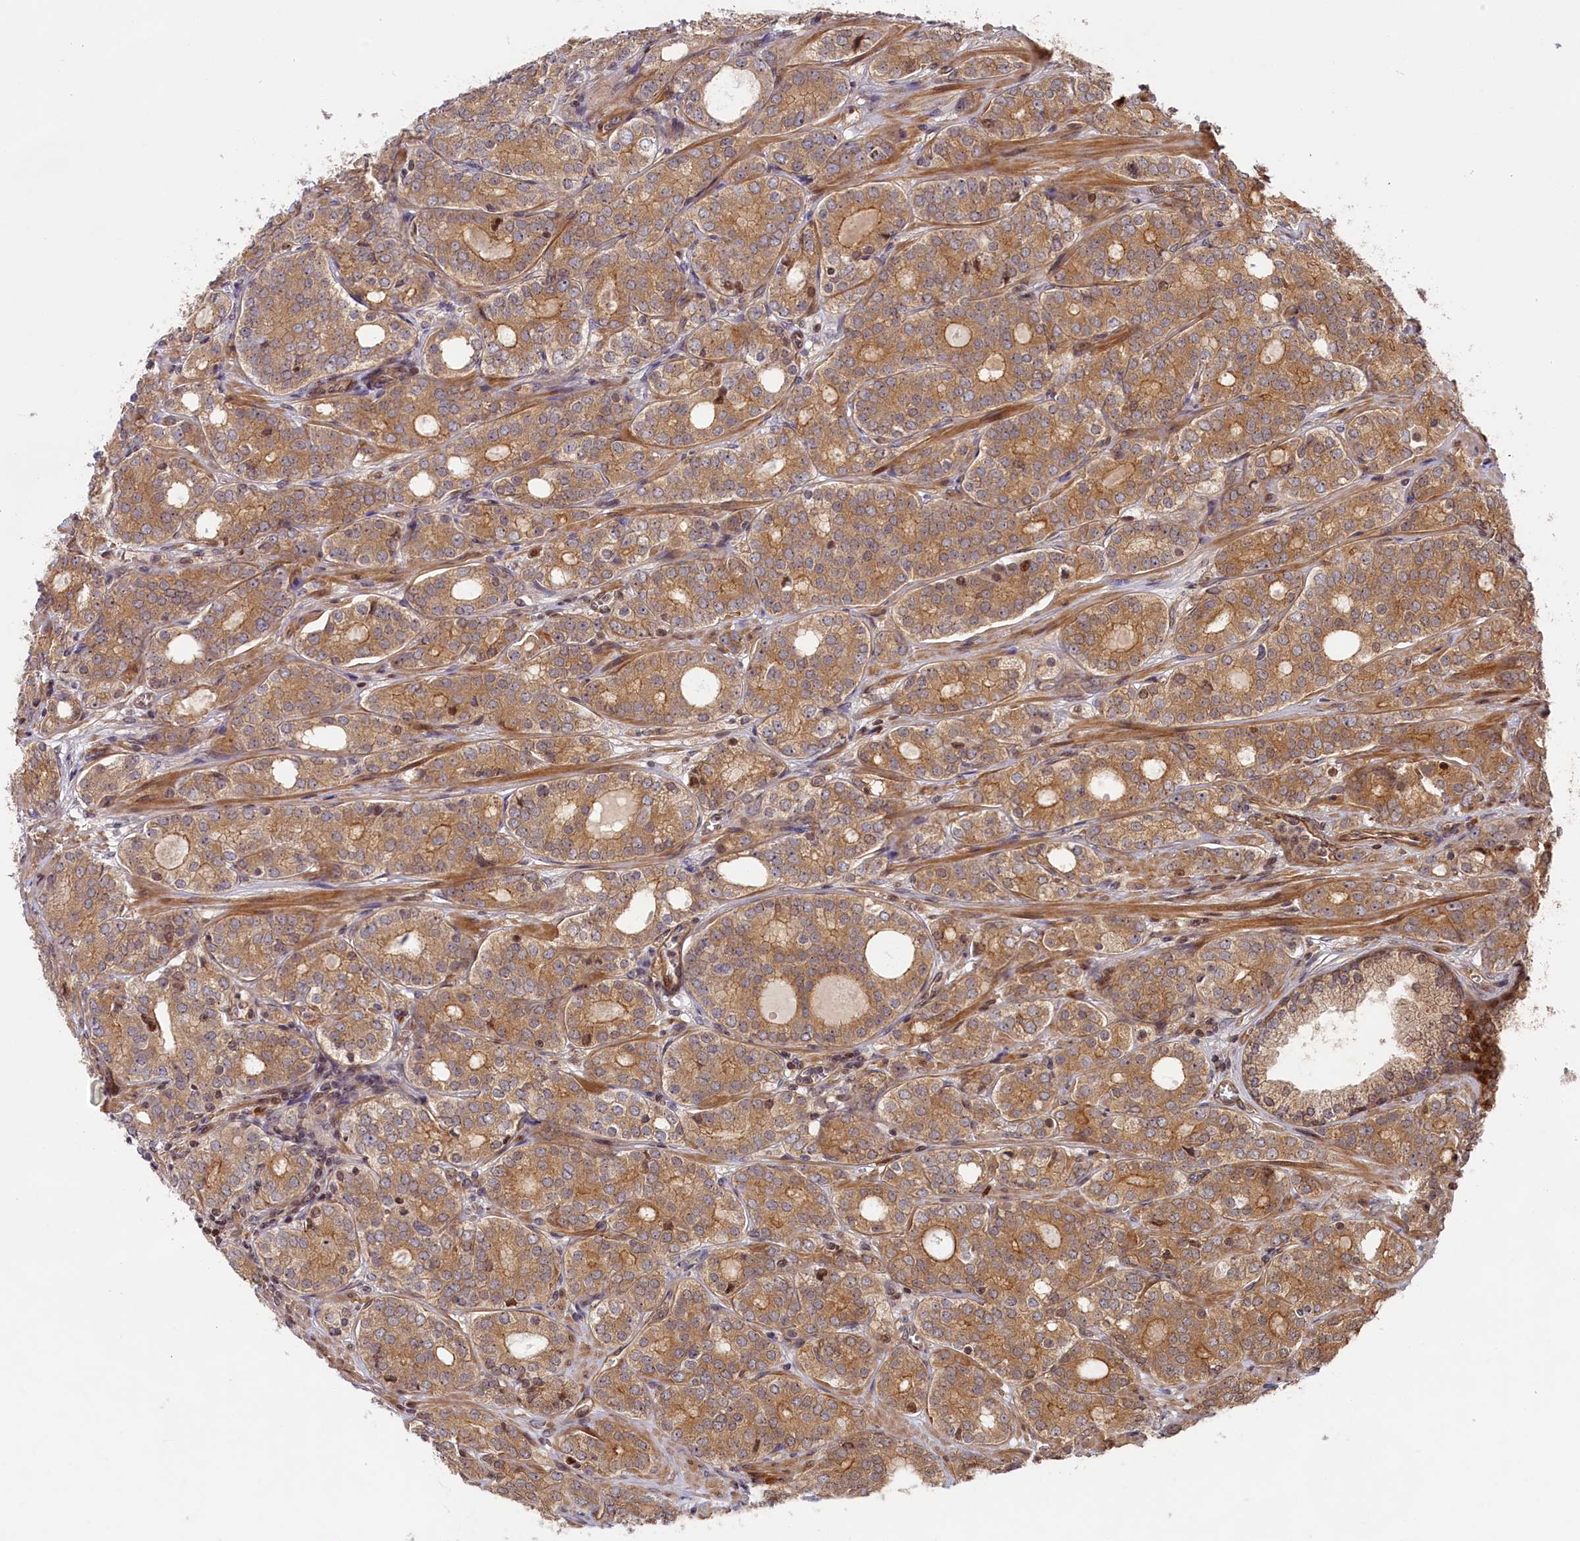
{"staining": {"intensity": "moderate", "quantity": ">75%", "location": "cytoplasmic/membranous"}, "tissue": "prostate cancer", "cell_type": "Tumor cells", "image_type": "cancer", "snomed": [{"axis": "morphology", "description": "Adenocarcinoma, High grade"}, {"axis": "topography", "description": "Prostate"}], "caption": "Human high-grade adenocarcinoma (prostate) stained for a protein (brown) shows moderate cytoplasmic/membranous positive expression in approximately >75% of tumor cells.", "gene": "CEP44", "patient": {"sex": "male", "age": 64}}